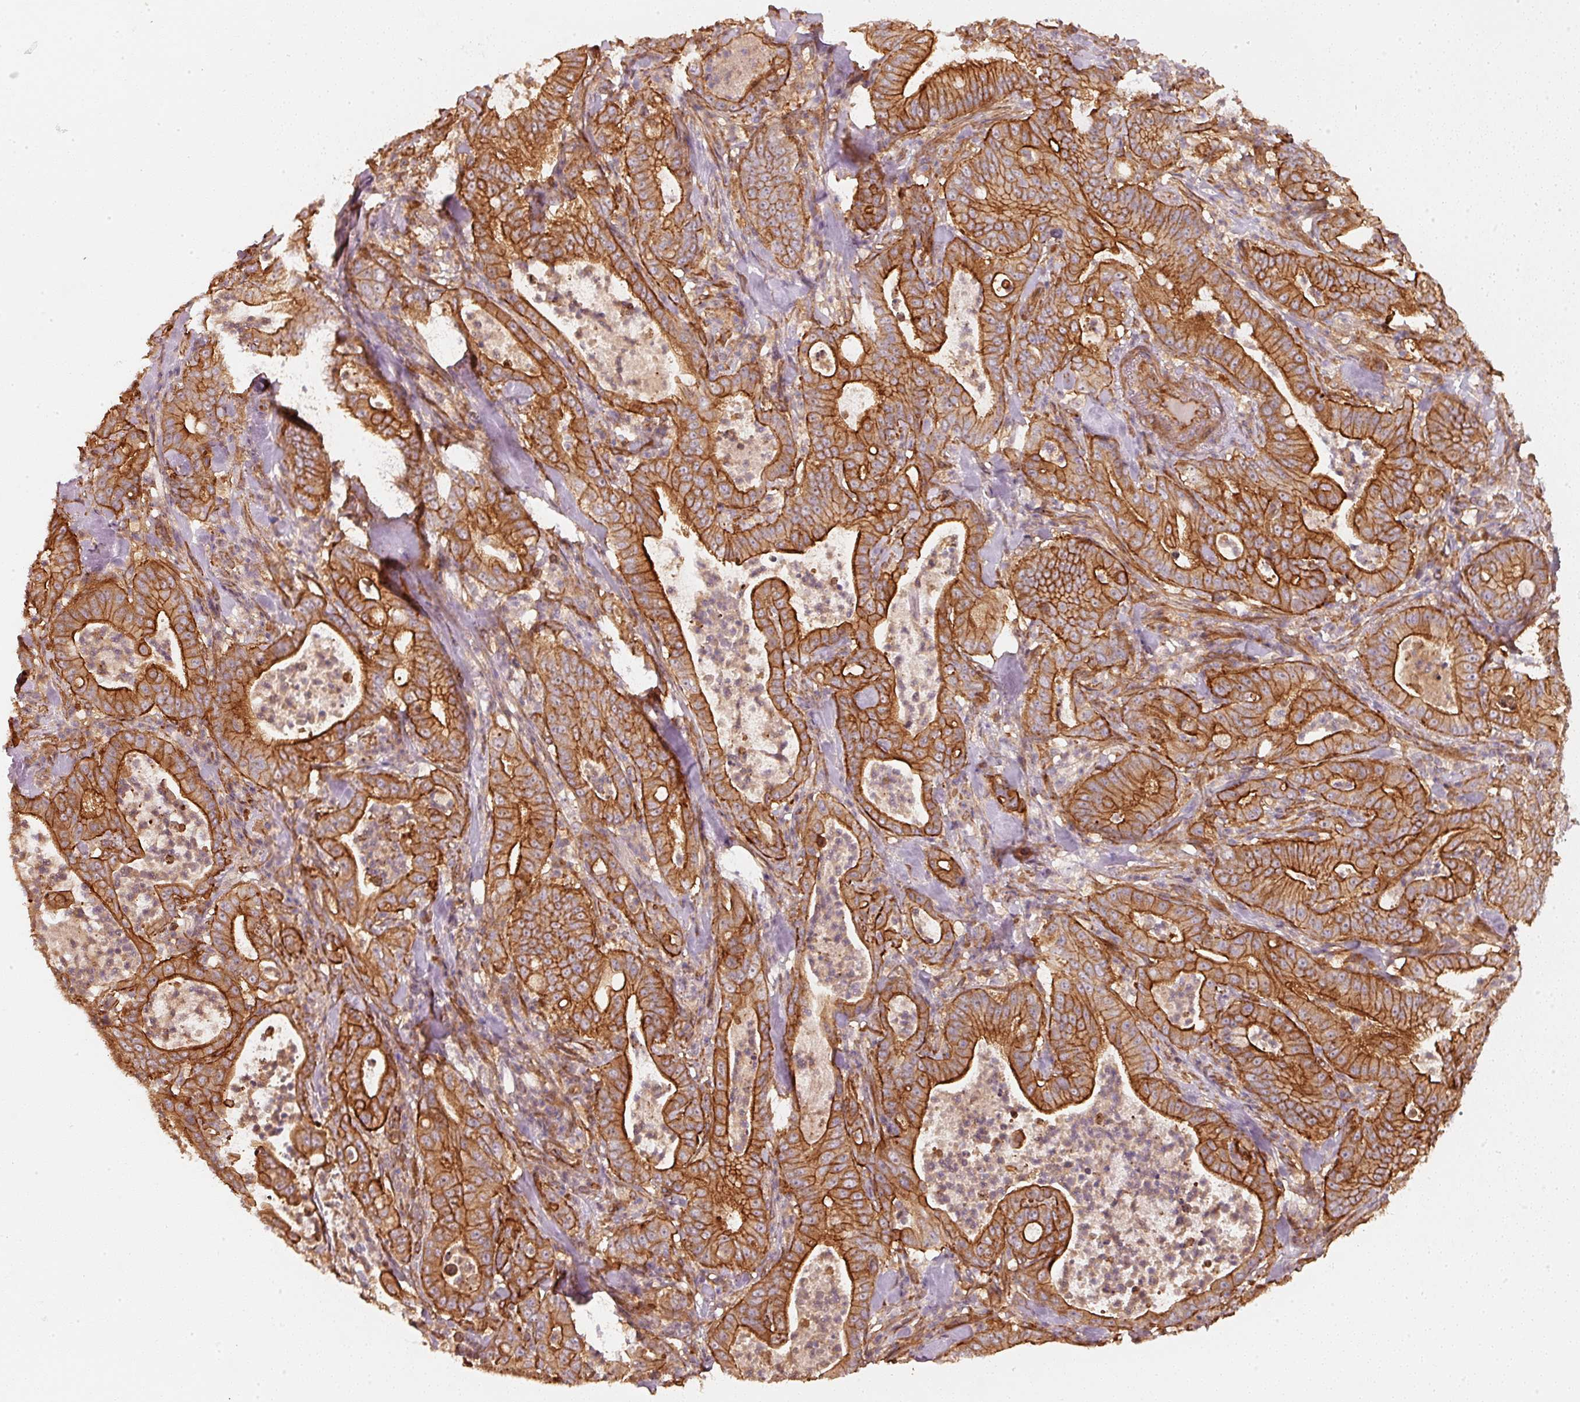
{"staining": {"intensity": "strong", "quantity": ">75%", "location": "cytoplasmic/membranous"}, "tissue": "pancreatic cancer", "cell_type": "Tumor cells", "image_type": "cancer", "snomed": [{"axis": "morphology", "description": "Adenocarcinoma, NOS"}, {"axis": "topography", "description": "Pancreas"}], "caption": "Protein staining of pancreatic adenocarcinoma tissue displays strong cytoplasmic/membranous staining in about >75% of tumor cells. The staining is performed using DAB (3,3'-diaminobenzidine) brown chromogen to label protein expression. The nuclei are counter-stained blue using hematoxylin.", "gene": "CEP95", "patient": {"sex": "male", "age": 71}}